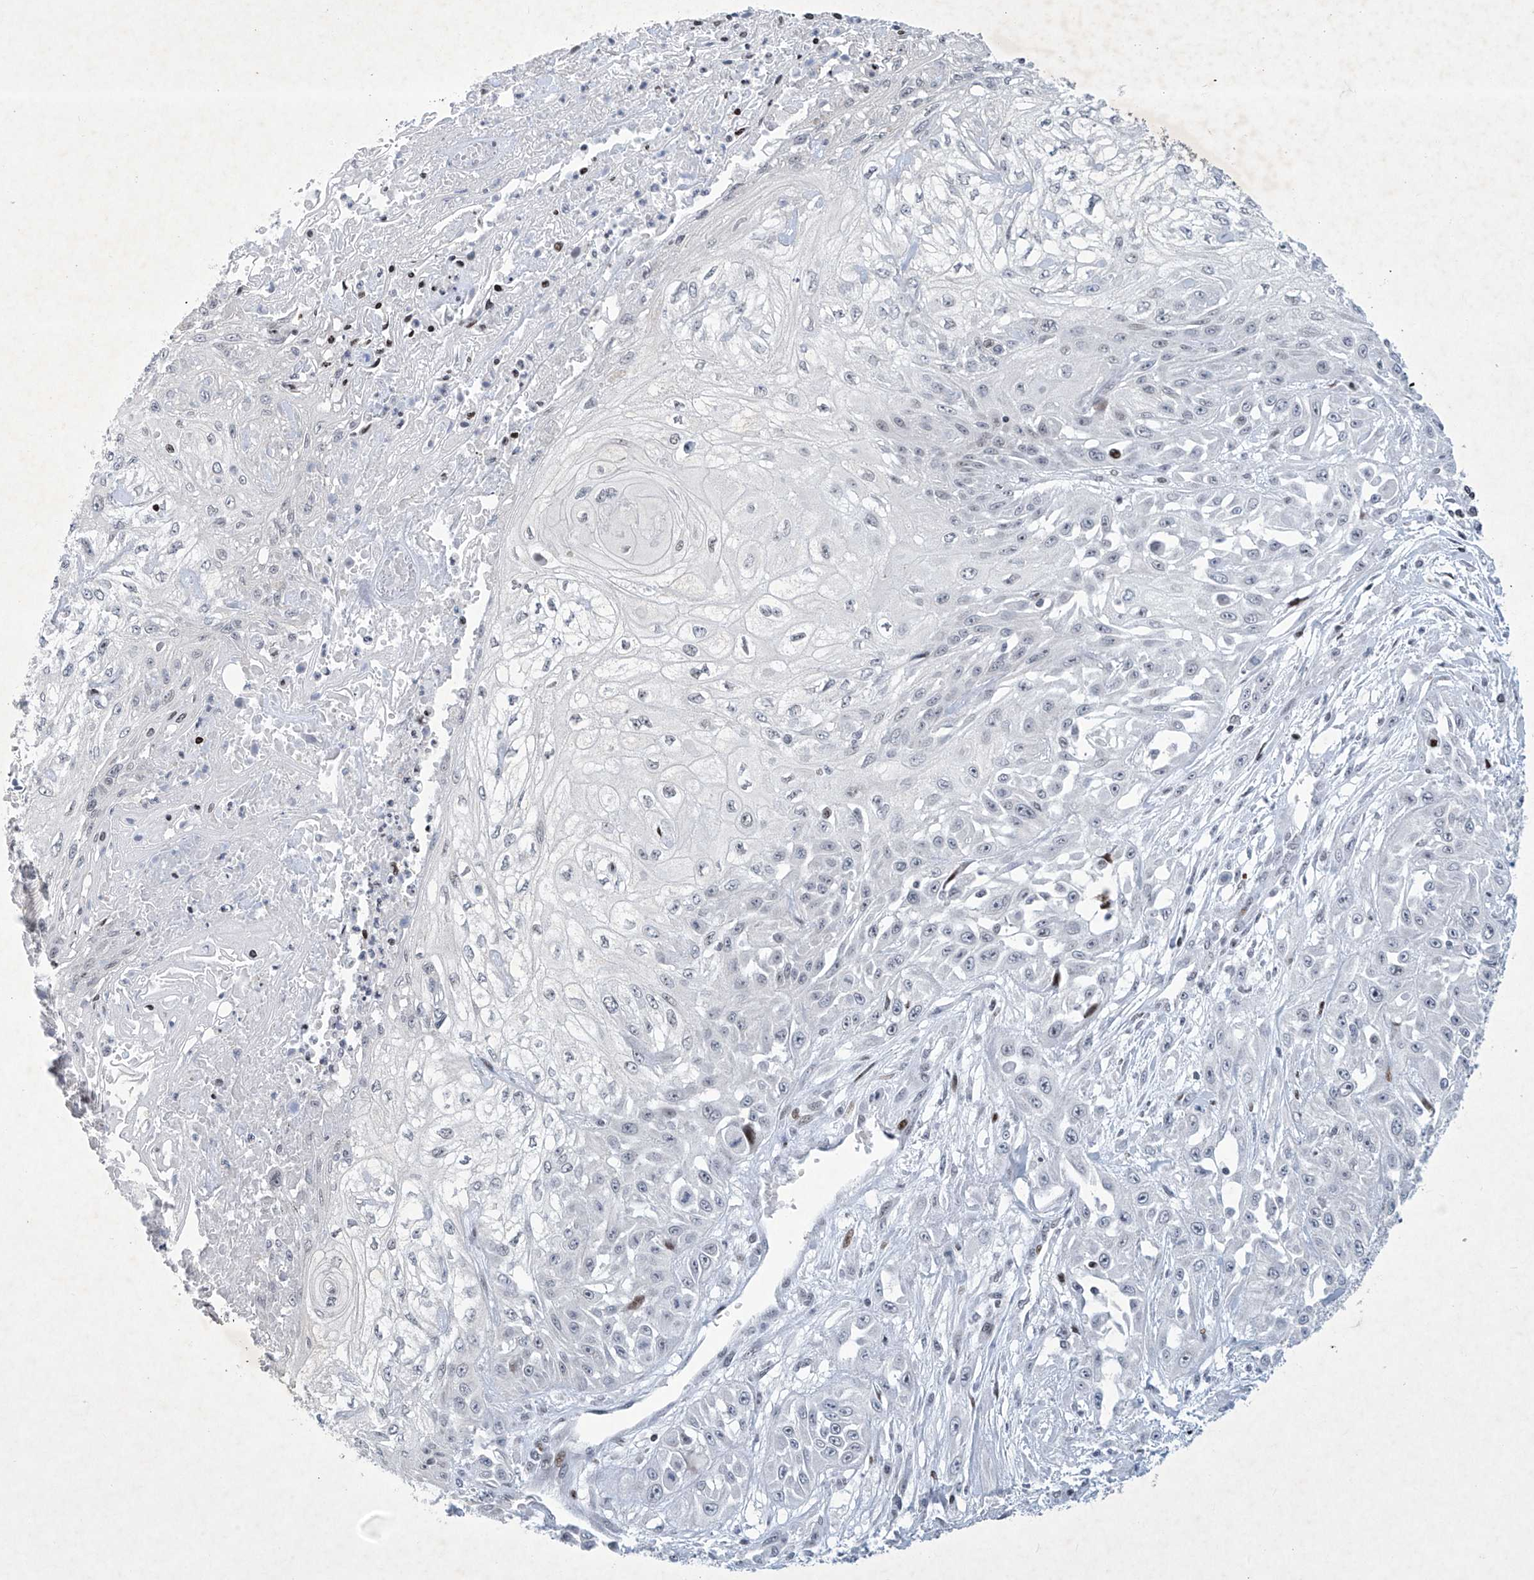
{"staining": {"intensity": "negative", "quantity": "none", "location": "none"}, "tissue": "skin cancer", "cell_type": "Tumor cells", "image_type": "cancer", "snomed": [{"axis": "morphology", "description": "Squamous cell carcinoma, NOS"}, {"axis": "morphology", "description": "Squamous cell carcinoma, metastatic, NOS"}, {"axis": "topography", "description": "Skin"}, {"axis": "topography", "description": "Lymph node"}], "caption": "Immunohistochemistry (IHC) of metastatic squamous cell carcinoma (skin) demonstrates no staining in tumor cells.", "gene": "RFX7", "patient": {"sex": "male", "age": 75}}